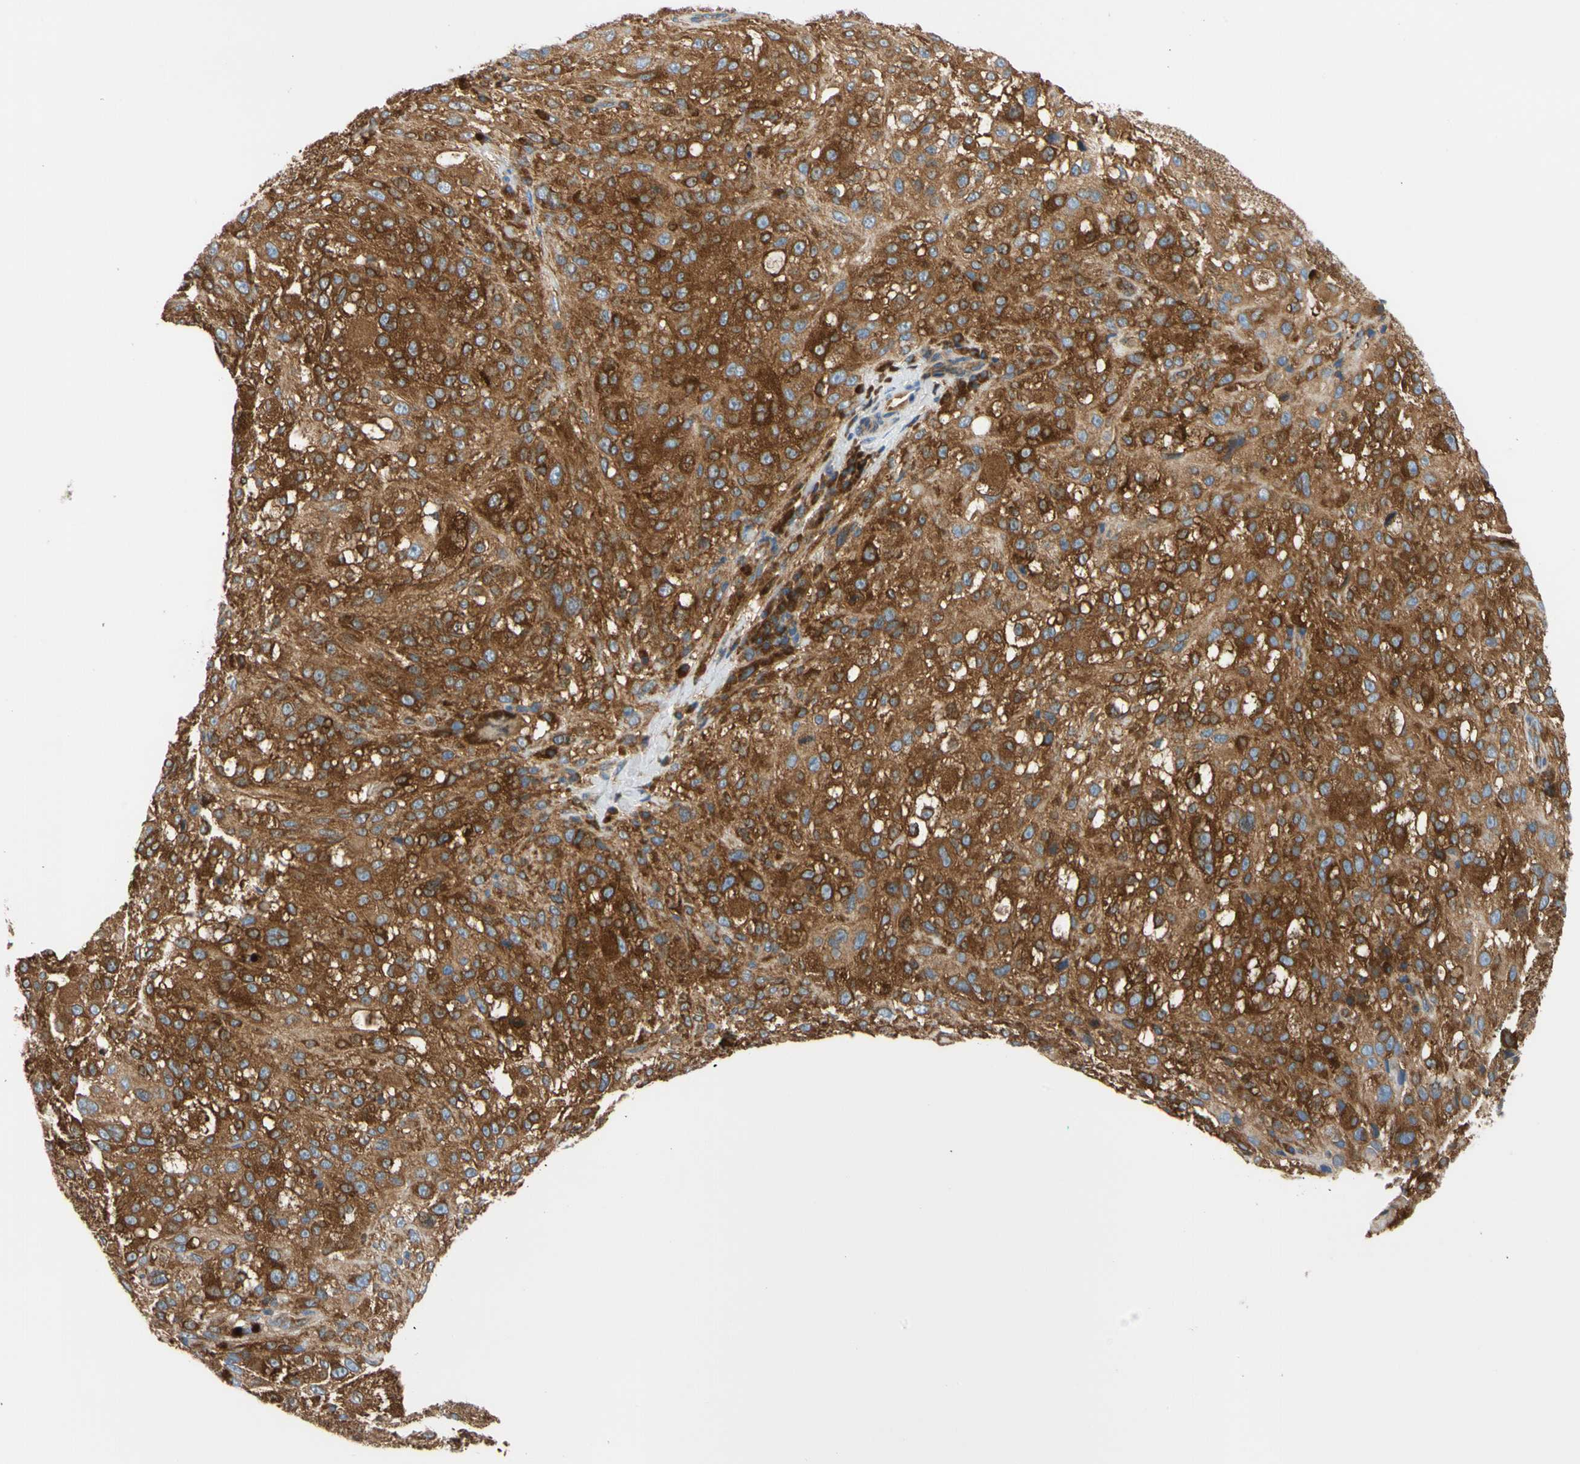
{"staining": {"intensity": "strong", "quantity": ">75%", "location": "cytoplasmic/membranous"}, "tissue": "melanoma", "cell_type": "Tumor cells", "image_type": "cancer", "snomed": [{"axis": "morphology", "description": "Necrosis, NOS"}, {"axis": "morphology", "description": "Malignant melanoma, NOS"}, {"axis": "topography", "description": "Skin"}], "caption": "Tumor cells exhibit strong cytoplasmic/membranous staining in approximately >75% of cells in melanoma.", "gene": "GPHN", "patient": {"sex": "female", "age": 87}}